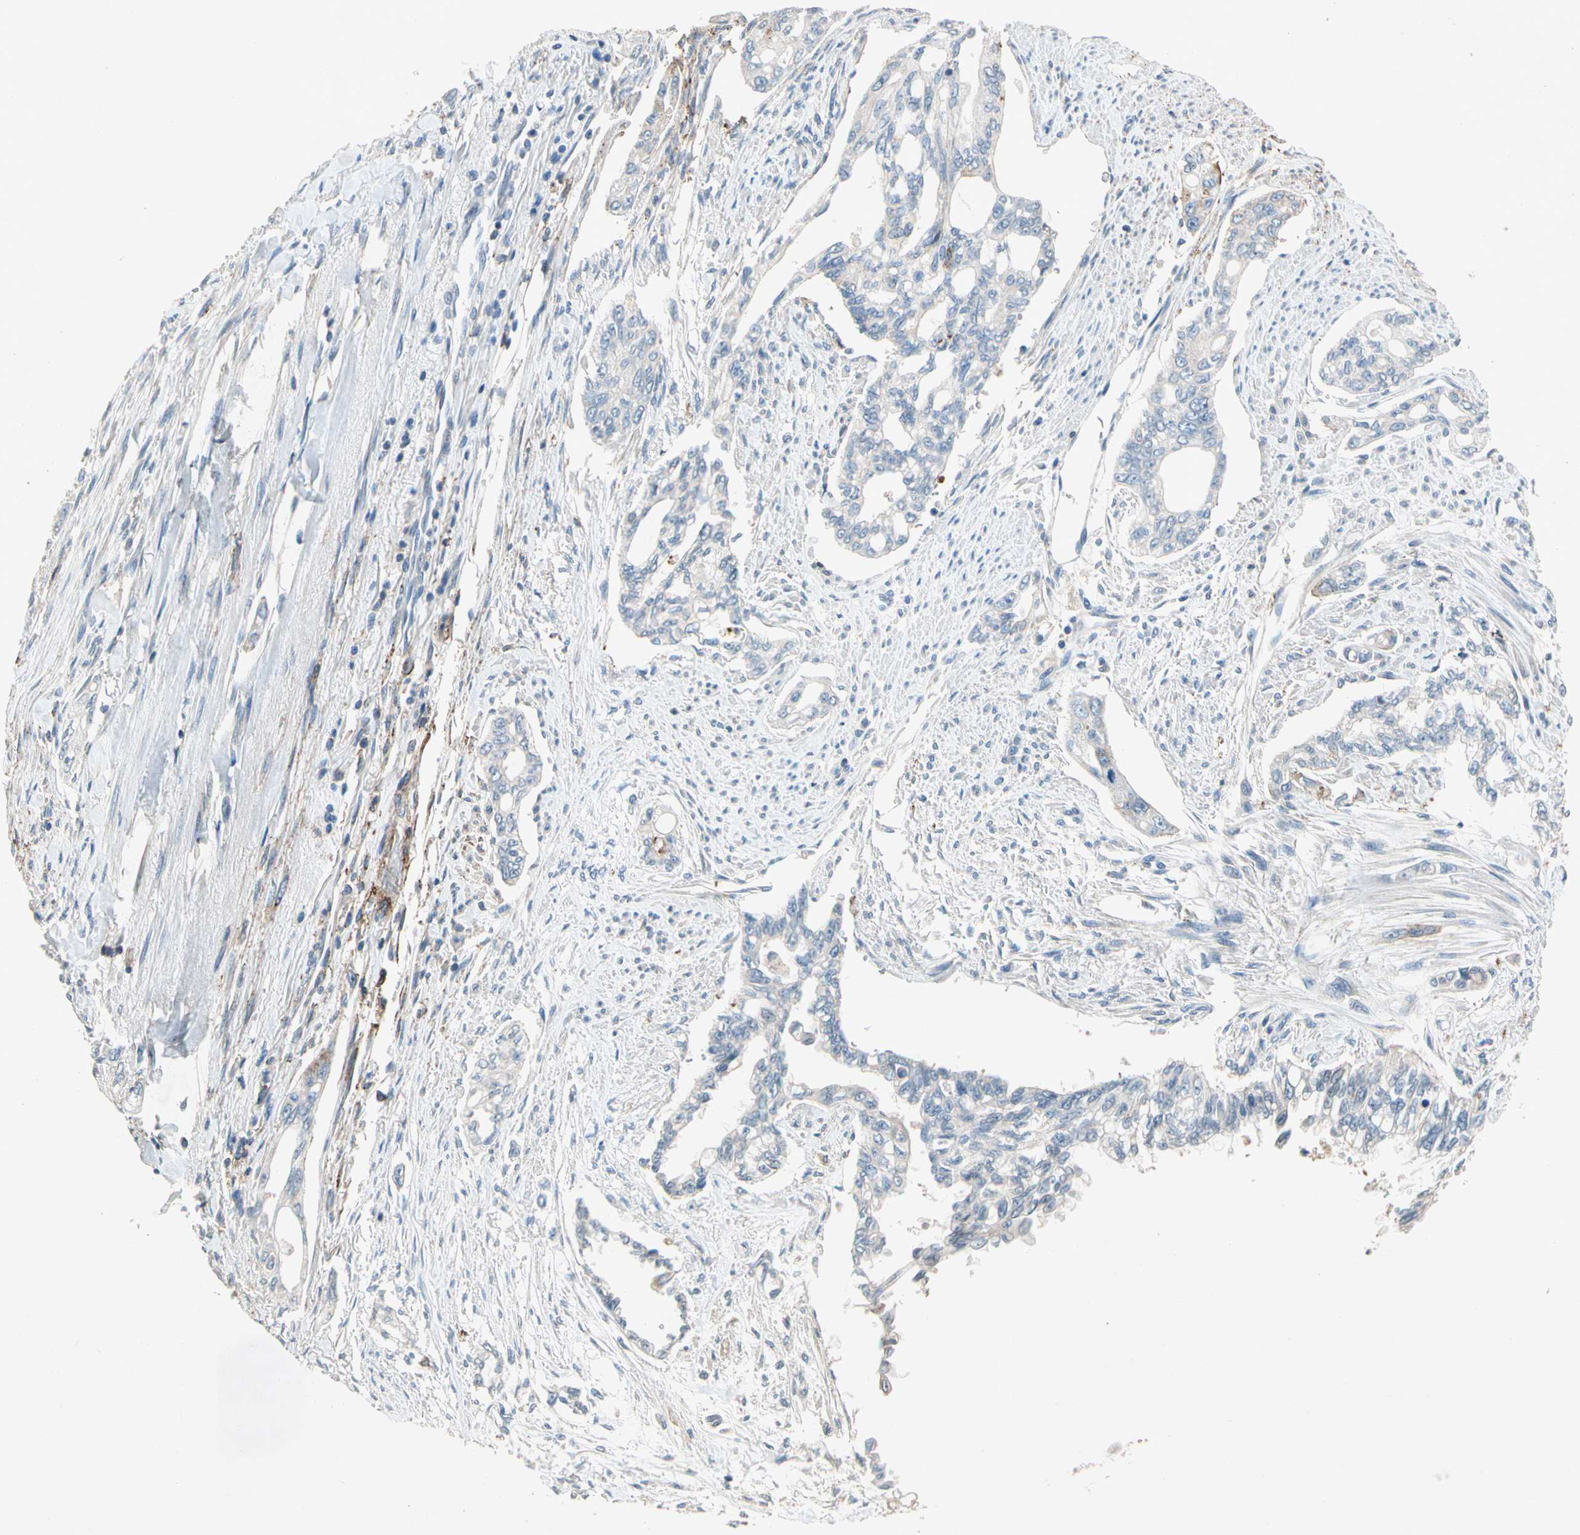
{"staining": {"intensity": "strong", "quantity": "<25%", "location": "cytoplasmic/membranous"}, "tissue": "pancreatic cancer", "cell_type": "Tumor cells", "image_type": "cancer", "snomed": [{"axis": "morphology", "description": "Normal tissue, NOS"}, {"axis": "topography", "description": "Pancreas"}], "caption": "The micrograph demonstrates staining of pancreatic cancer, revealing strong cytoplasmic/membranous protein expression (brown color) within tumor cells.", "gene": "NDFIP2", "patient": {"sex": "male", "age": 42}}